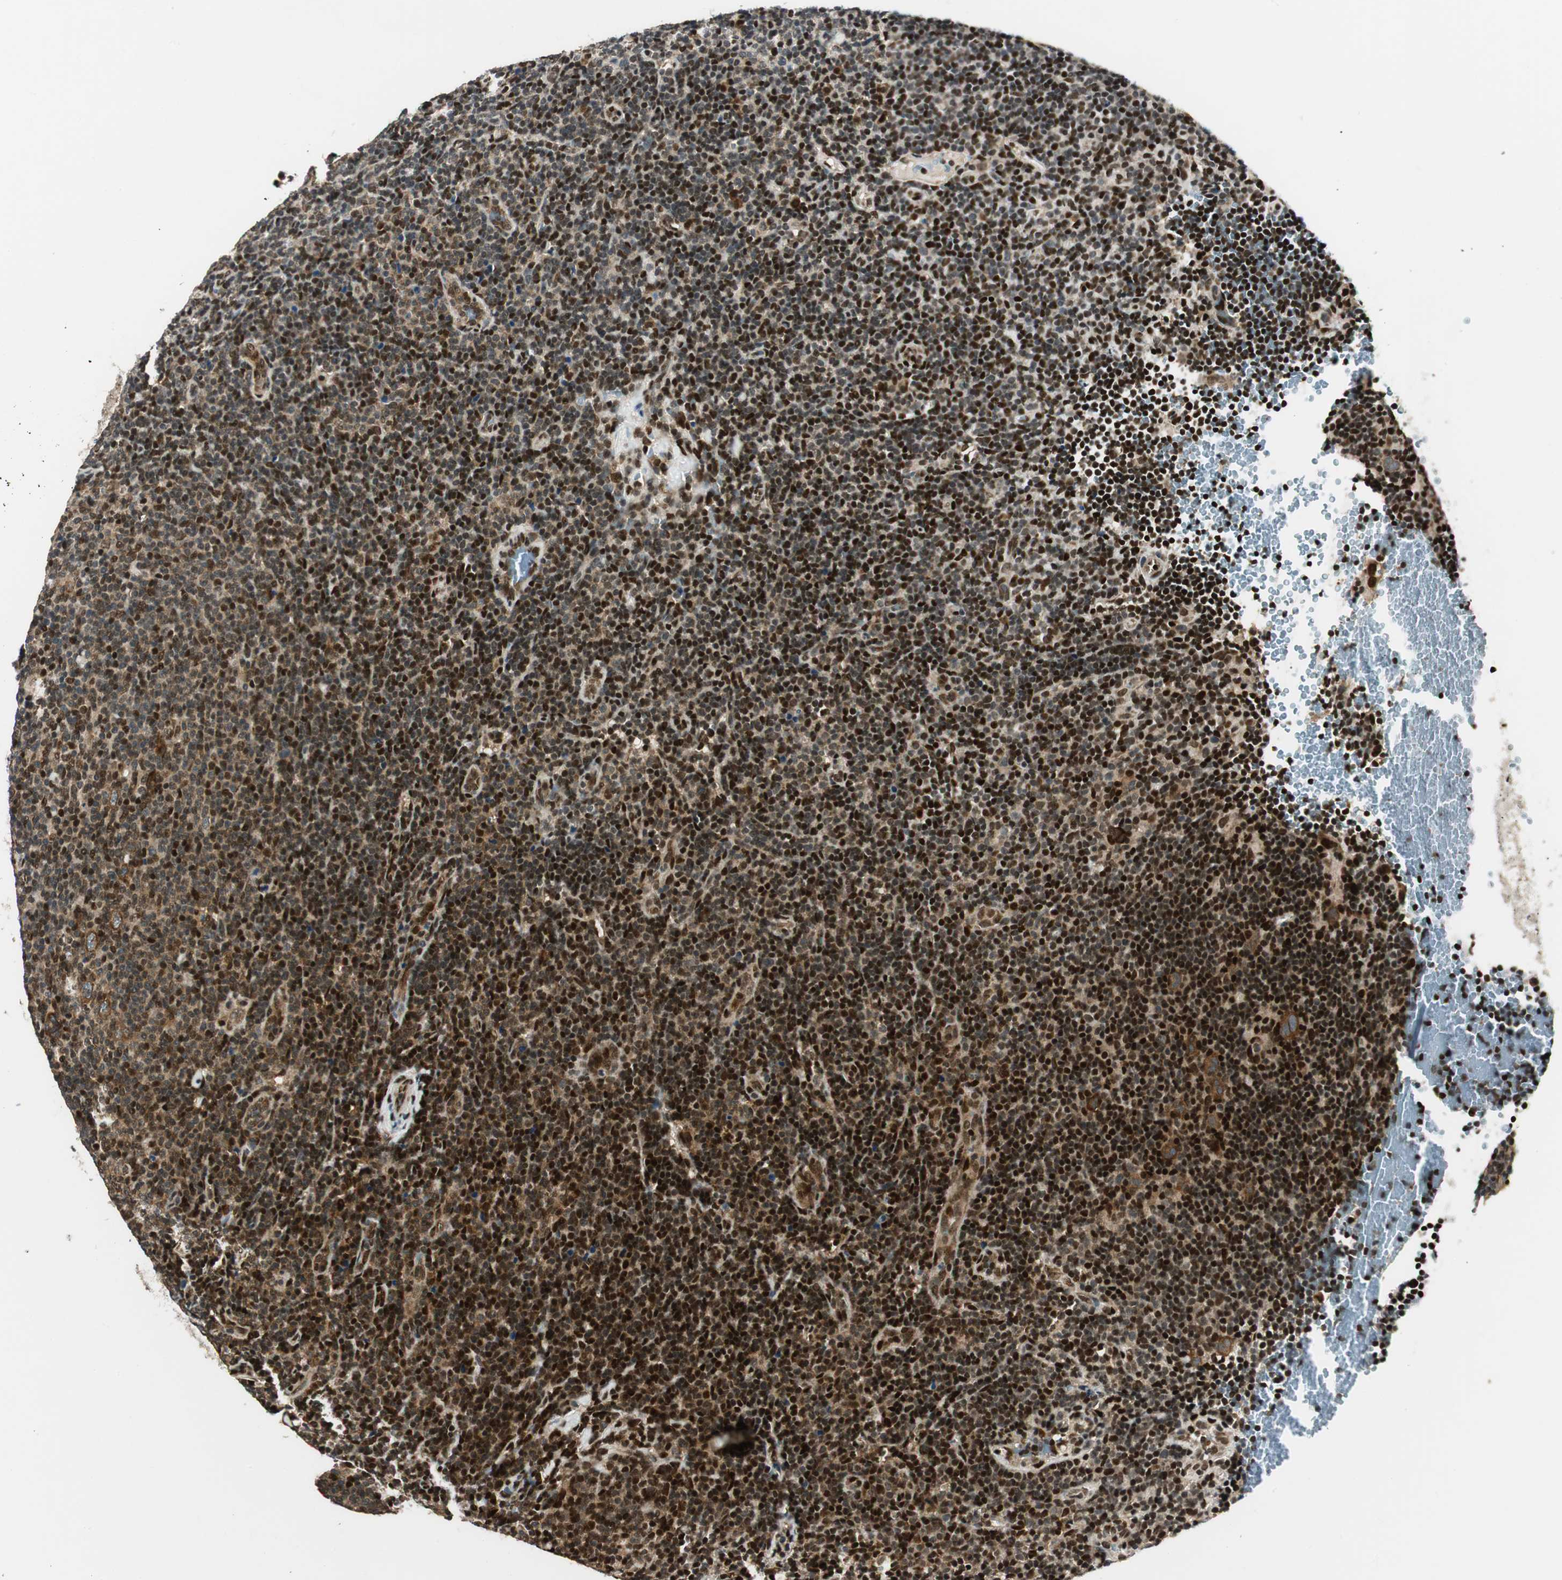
{"staining": {"intensity": "moderate", "quantity": ">75%", "location": "cytoplasmic/membranous"}, "tissue": "lymphoma", "cell_type": "Tumor cells", "image_type": "cancer", "snomed": [{"axis": "morphology", "description": "Hodgkin's disease, NOS"}, {"axis": "topography", "description": "Lymph node"}], "caption": "DAB immunohistochemical staining of human Hodgkin's disease demonstrates moderate cytoplasmic/membranous protein positivity in approximately >75% of tumor cells.", "gene": "RING1", "patient": {"sex": "female", "age": 57}}